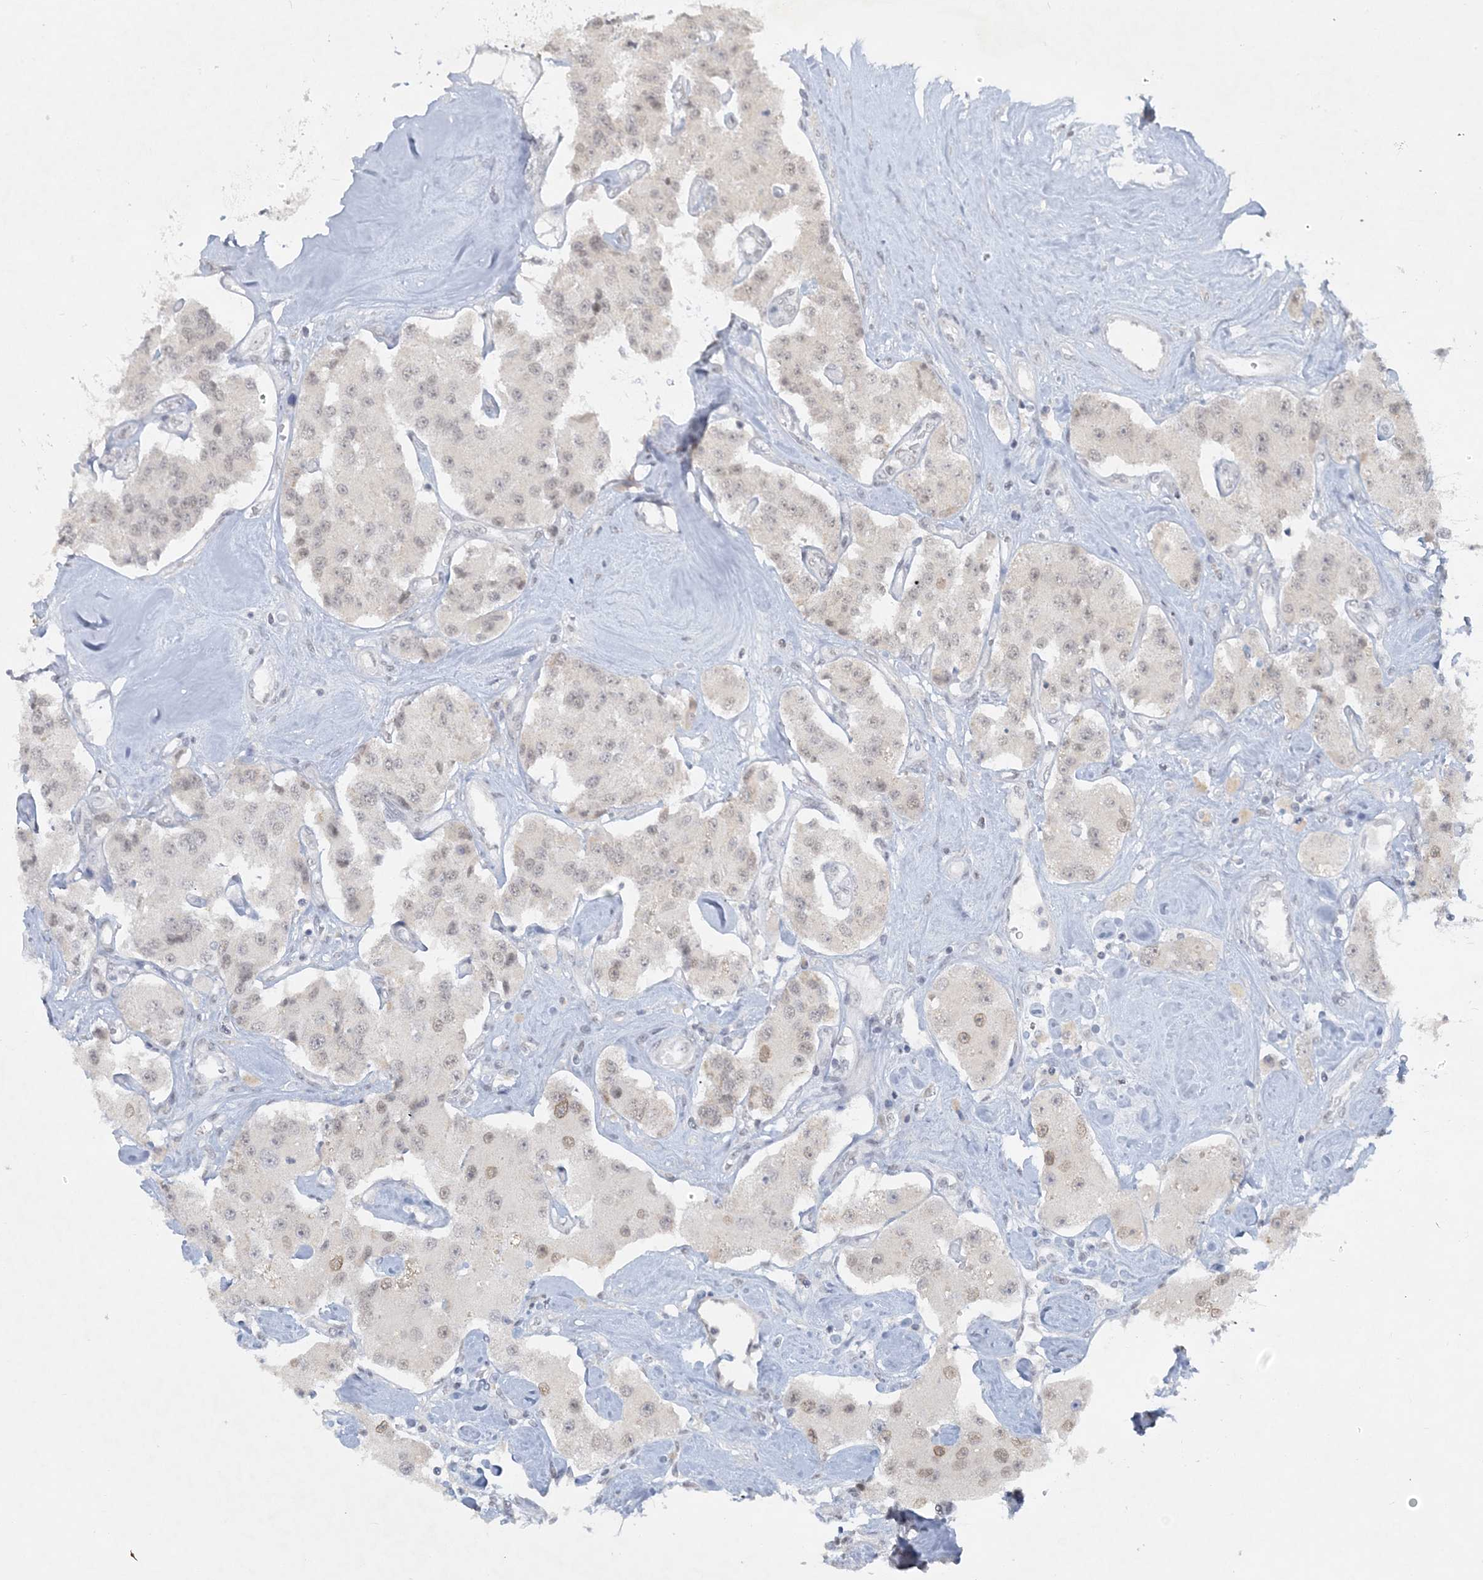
{"staining": {"intensity": "weak", "quantity": "25%-75%", "location": "nuclear"}, "tissue": "carcinoid", "cell_type": "Tumor cells", "image_type": "cancer", "snomed": [{"axis": "morphology", "description": "Carcinoid, malignant, NOS"}, {"axis": "topography", "description": "Pancreas"}], "caption": "A brown stain shows weak nuclear positivity of a protein in human carcinoid (malignant) tumor cells.", "gene": "KMT2D", "patient": {"sex": "male", "age": 41}}